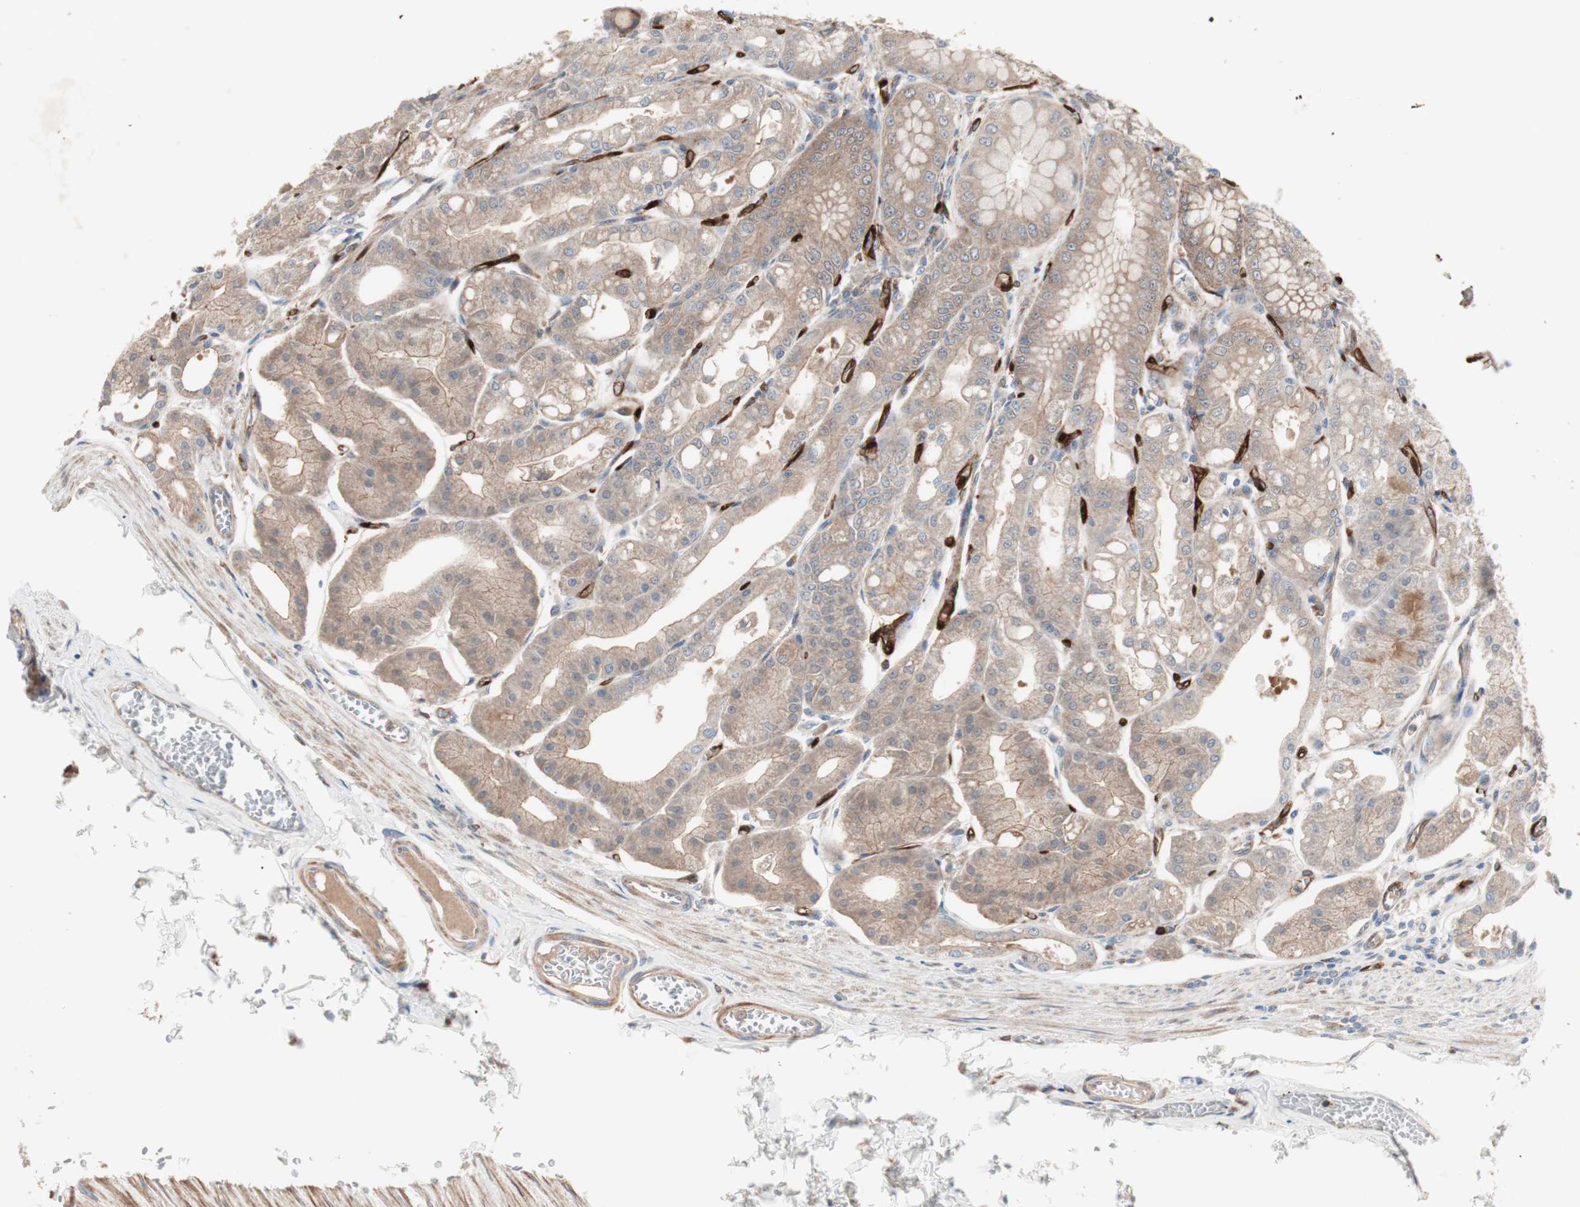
{"staining": {"intensity": "moderate", "quantity": ">75%", "location": "cytoplasmic/membranous"}, "tissue": "stomach", "cell_type": "Glandular cells", "image_type": "normal", "snomed": [{"axis": "morphology", "description": "Normal tissue, NOS"}, {"axis": "topography", "description": "Stomach, lower"}], "caption": "This is a photomicrograph of IHC staining of benign stomach, which shows moderate positivity in the cytoplasmic/membranous of glandular cells.", "gene": "STAB1", "patient": {"sex": "male", "age": 71}}